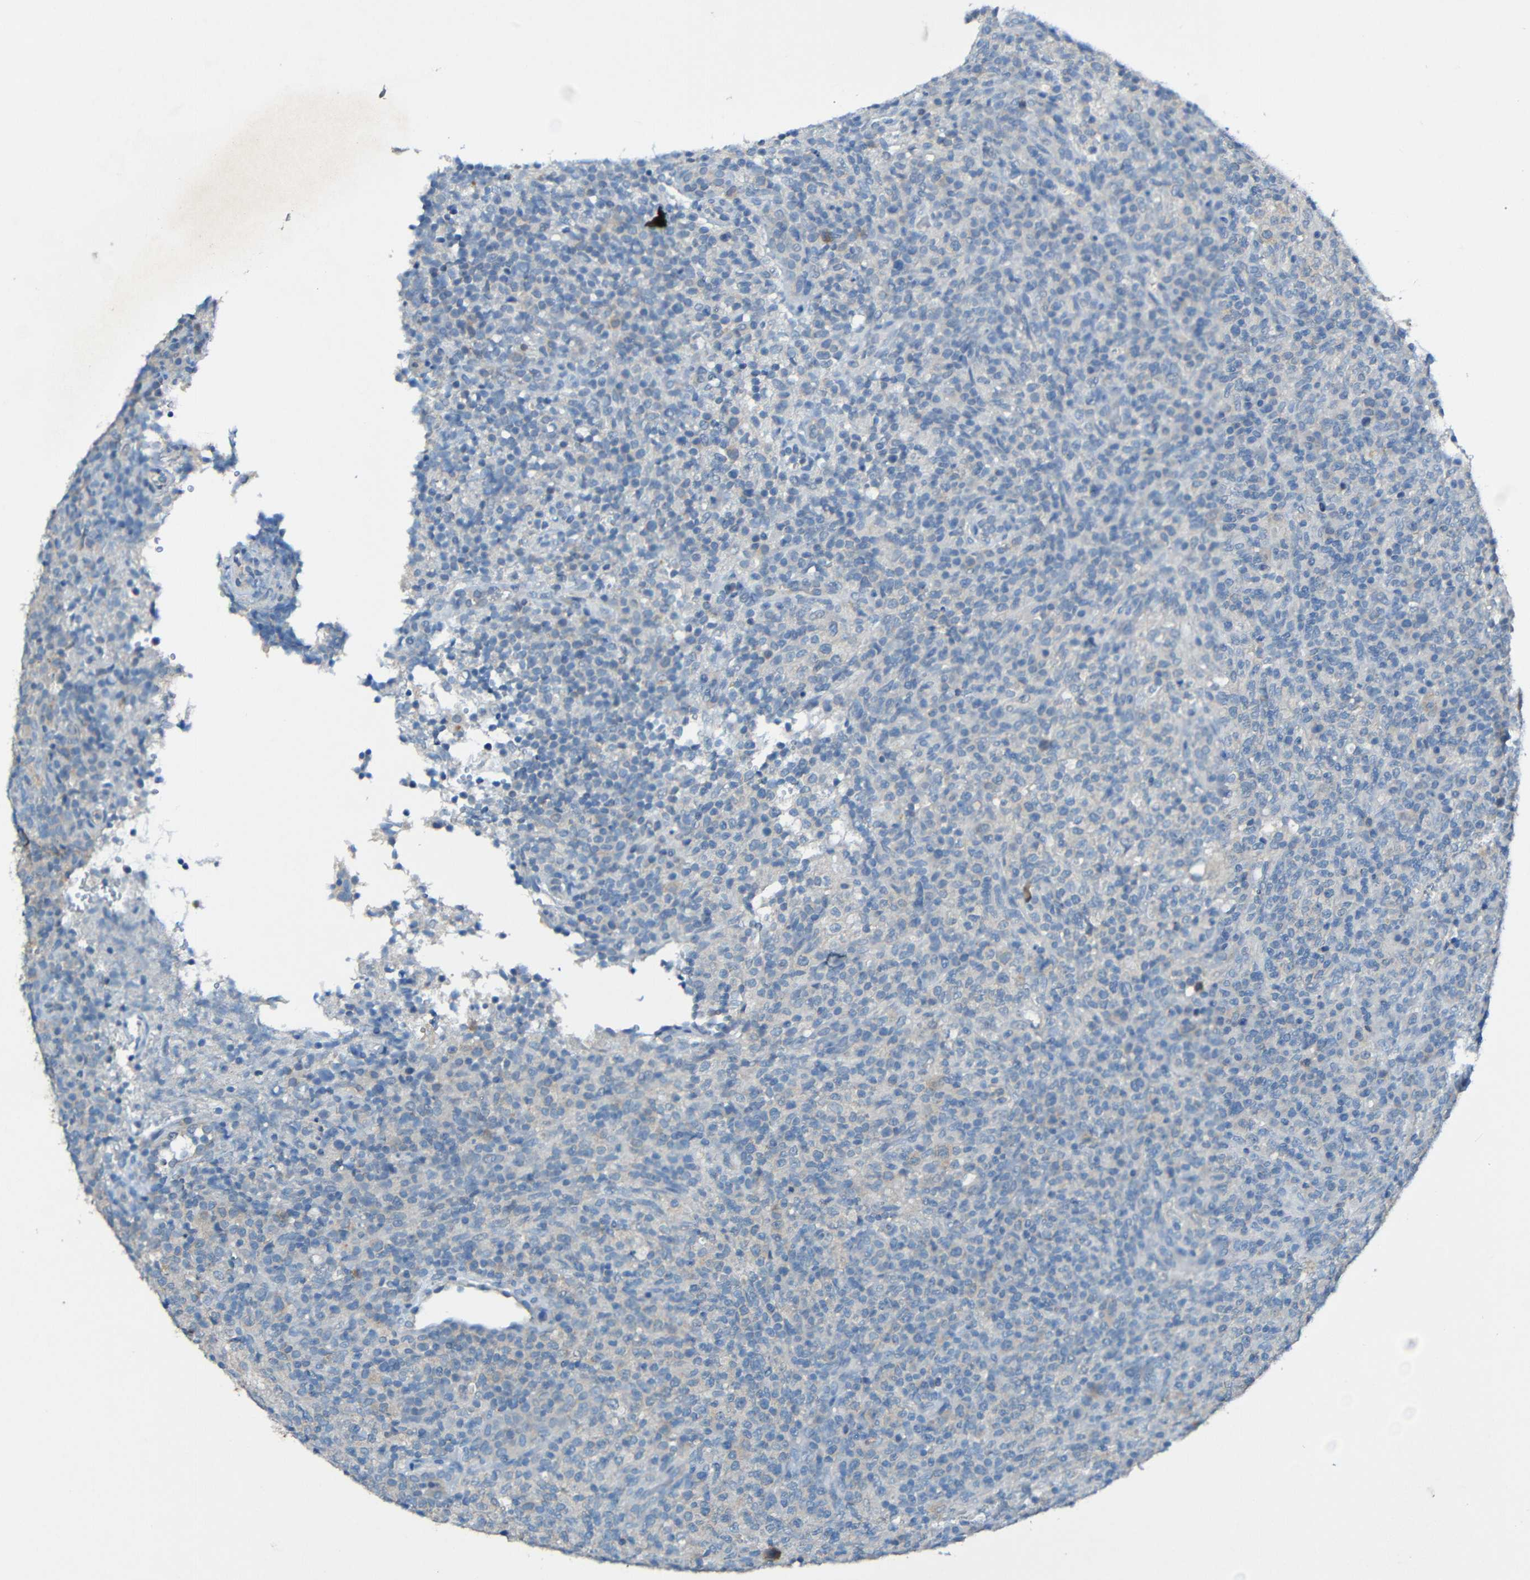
{"staining": {"intensity": "weak", "quantity": "<25%", "location": "cytoplasmic/membranous"}, "tissue": "lymphoma", "cell_type": "Tumor cells", "image_type": "cancer", "snomed": [{"axis": "morphology", "description": "Malignant lymphoma, non-Hodgkin's type, High grade"}, {"axis": "topography", "description": "Lymph node"}], "caption": "Lymphoma was stained to show a protein in brown. There is no significant positivity in tumor cells.", "gene": "LRRC70", "patient": {"sex": "female", "age": 76}}